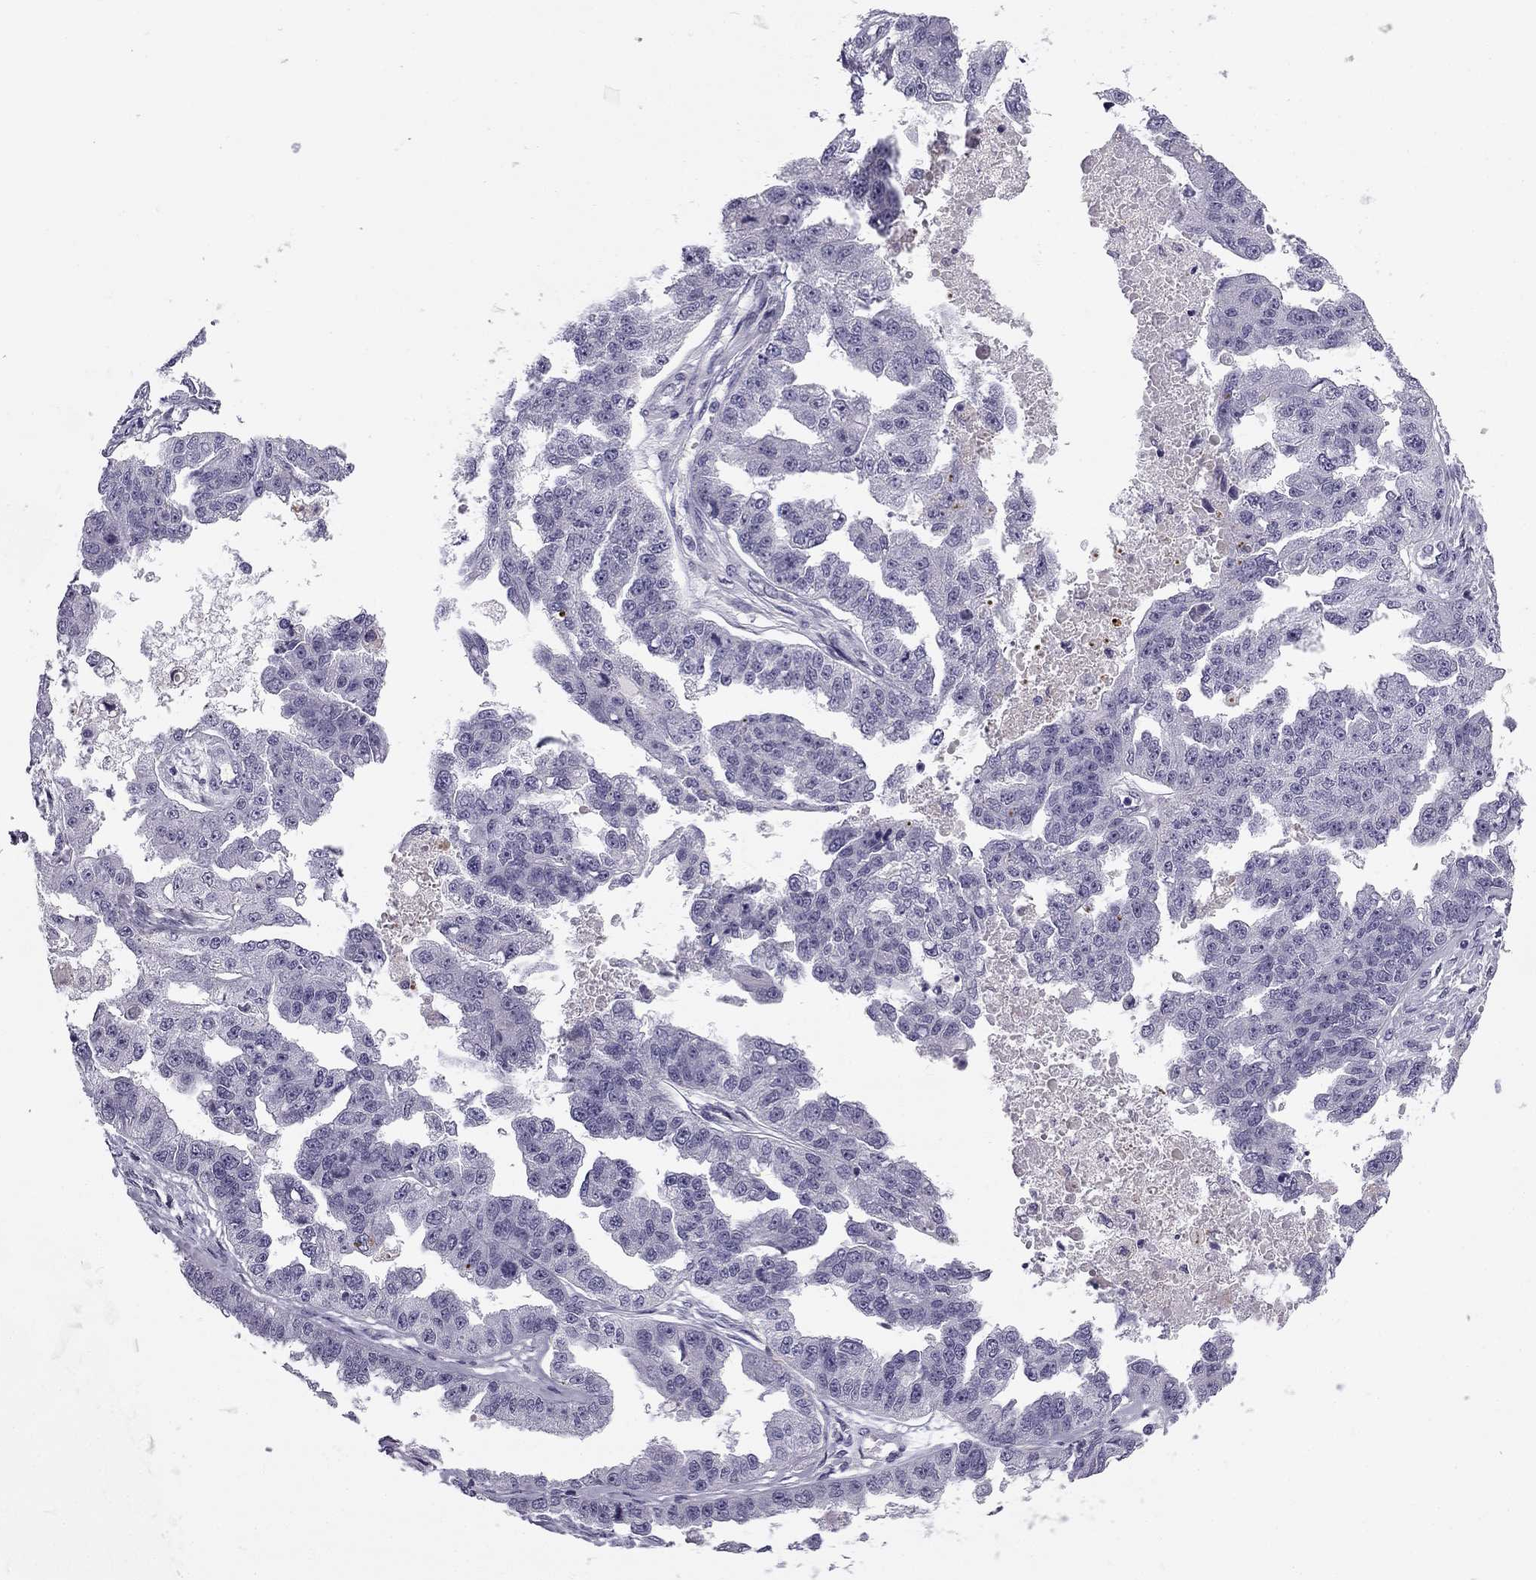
{"staining": {"intensity": "negative", "quantity": "none", "location": "none"}, "tissue": "ovarian cancer", "cell_type": "Tumor cells", "image_type": "cancer", "snomed": [{"axis": "morphology", "description": "Cystadenocarcinoma, serous, NOS"}, {"axis": "topography", "description": "Ovary"}], "caption": "An immunohistochemistry (IHC) image of serous cystadenocarcinoma (ovarian) is shown. There is no staining in tumor cells of serous cystadenocarcinoma (ovarian).", "gene": "MC5R", "patient": {"sex": "female", "age": 58}}